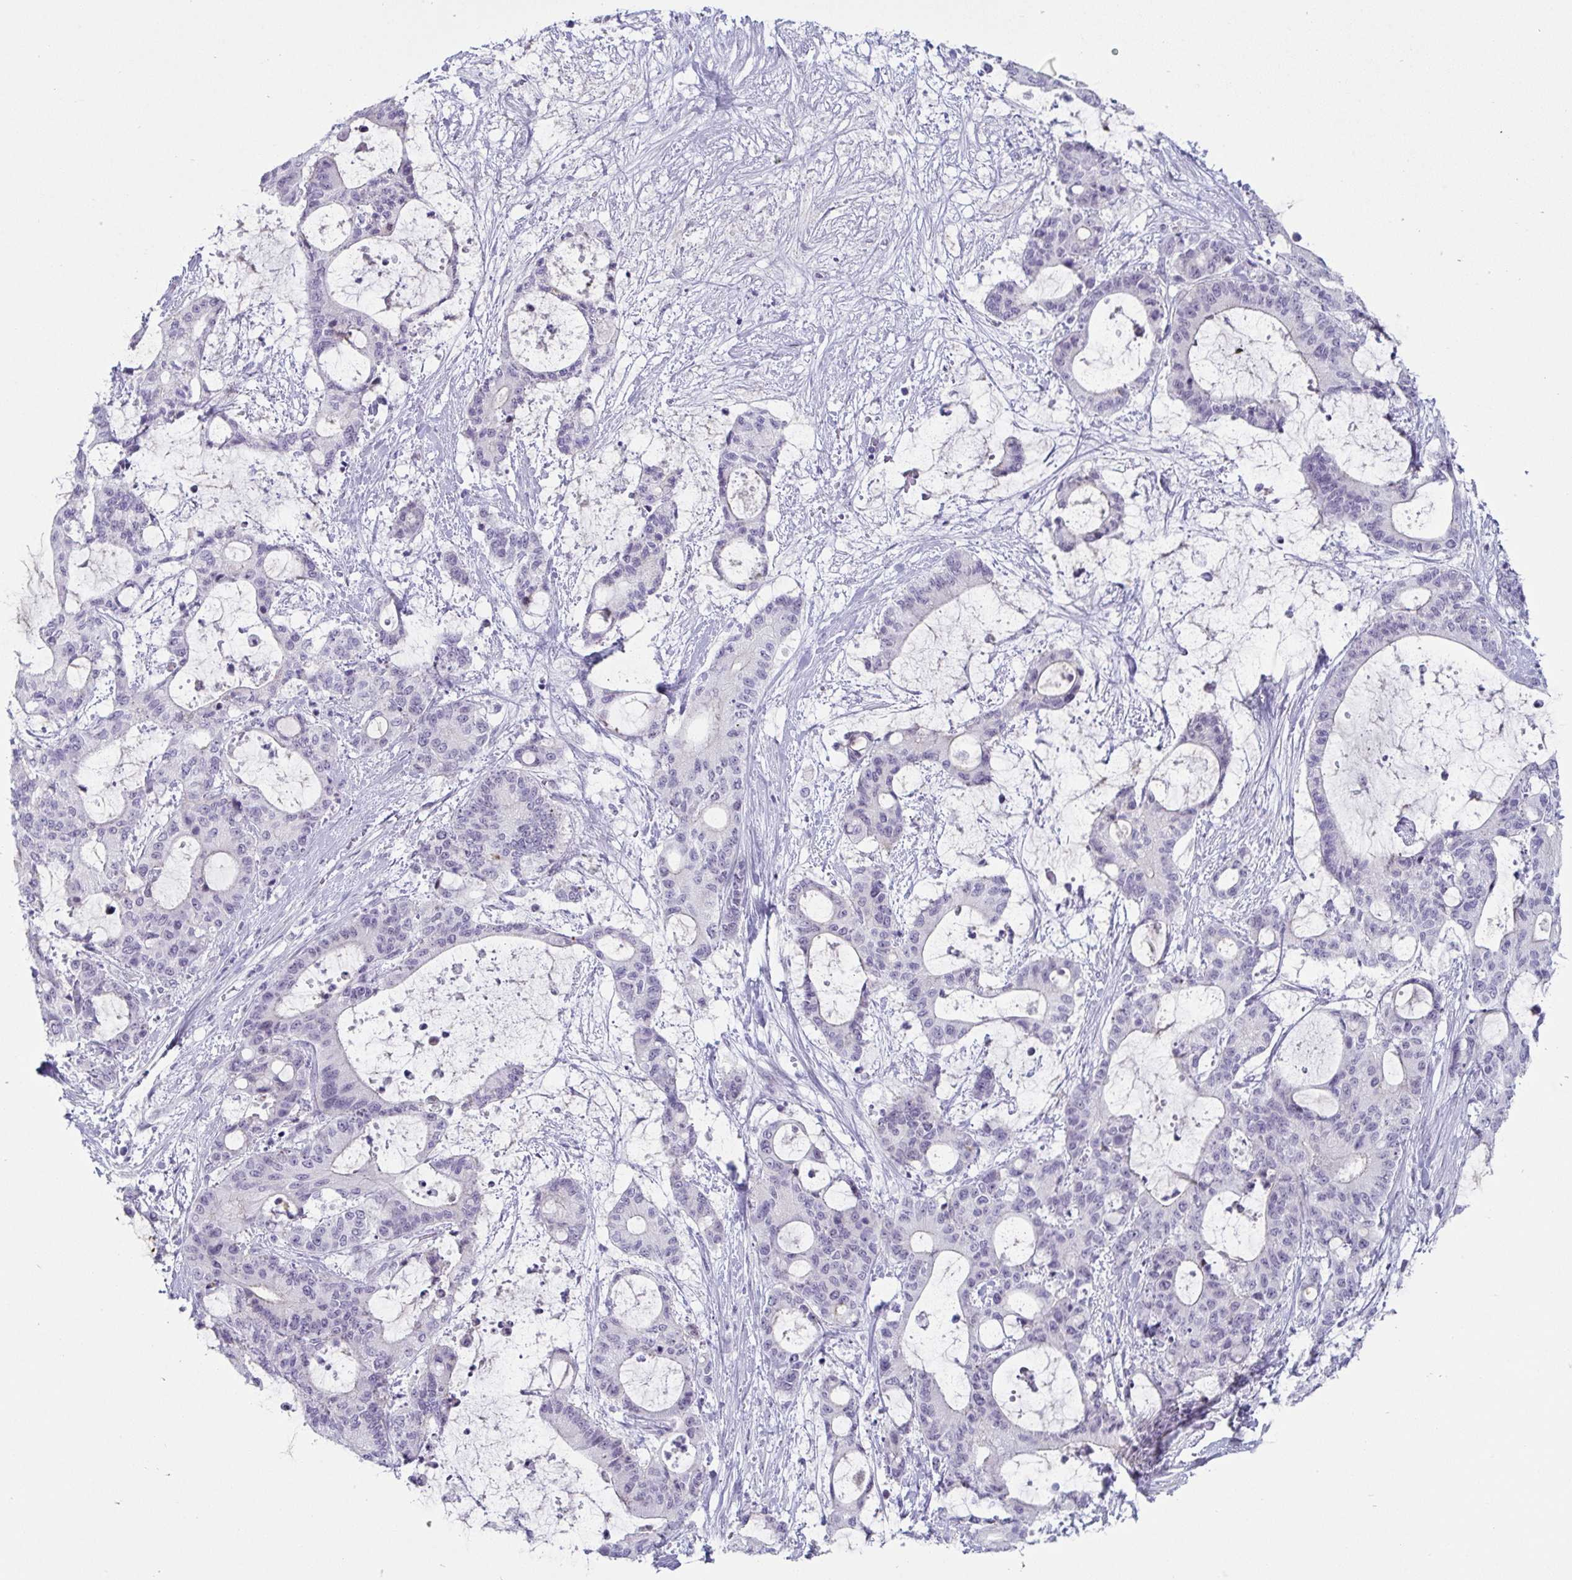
{"staining": {"intensity": "negative", "quantity": "none", "location": "none"}, "tissue": "liver cancer", "cell_type": "Tumor cells", "image_type": "cancer", "snomed": [{"axis": "morphology", "description": "Normal tissue, NOS"}, {"axis": "morphology", "description": "Cholangiocarcinoma"}, {"axis": "topography", "description": "Liver"}, {"axis": "topography", "description": "Peripheral nerve tissue"}], "caption": "The micrograph exhibits no significant positivity in tumor cells of liver cancer (cholangiocarcinoma).", "gene": "VSIG10L", "patient": {"sex": "female", "age": 73}}